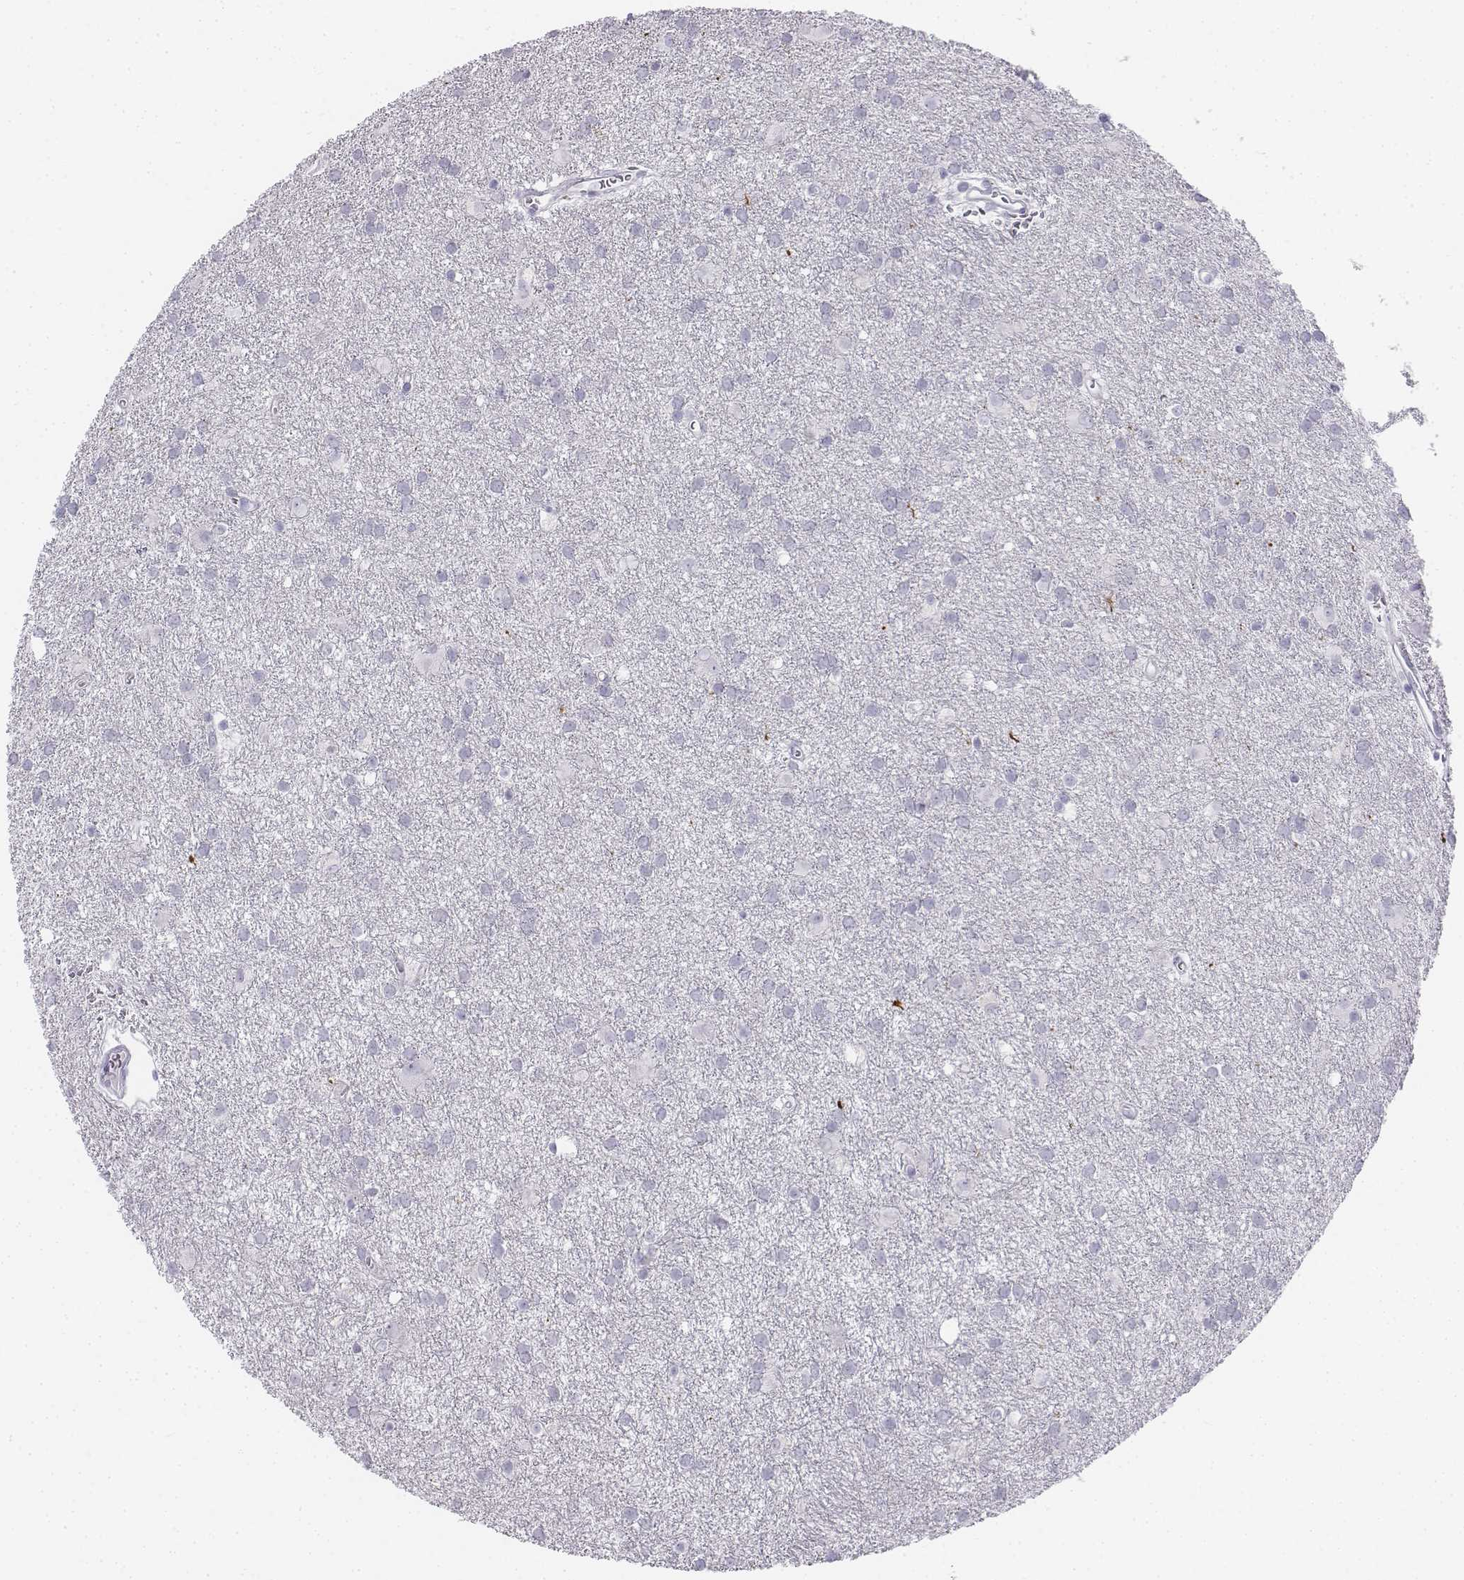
{"staining": {"intensity": "negative", "quantity": "none", "location": "none"}, "tissue": "glioma", "cell_type": "Tumor cells", "image_type": "cancer", "snomed": [{"axis": "morphology", "description": "Glioma, malignant, Low grade"}, {"axis": "topography", "description": "Brain"}], "caption": "The histopathology image demonstrates no significant staining in tumor cells of malignant low-grade glioma.", "gene": "TH", "patient": {"sex": "male", "age": 58}}